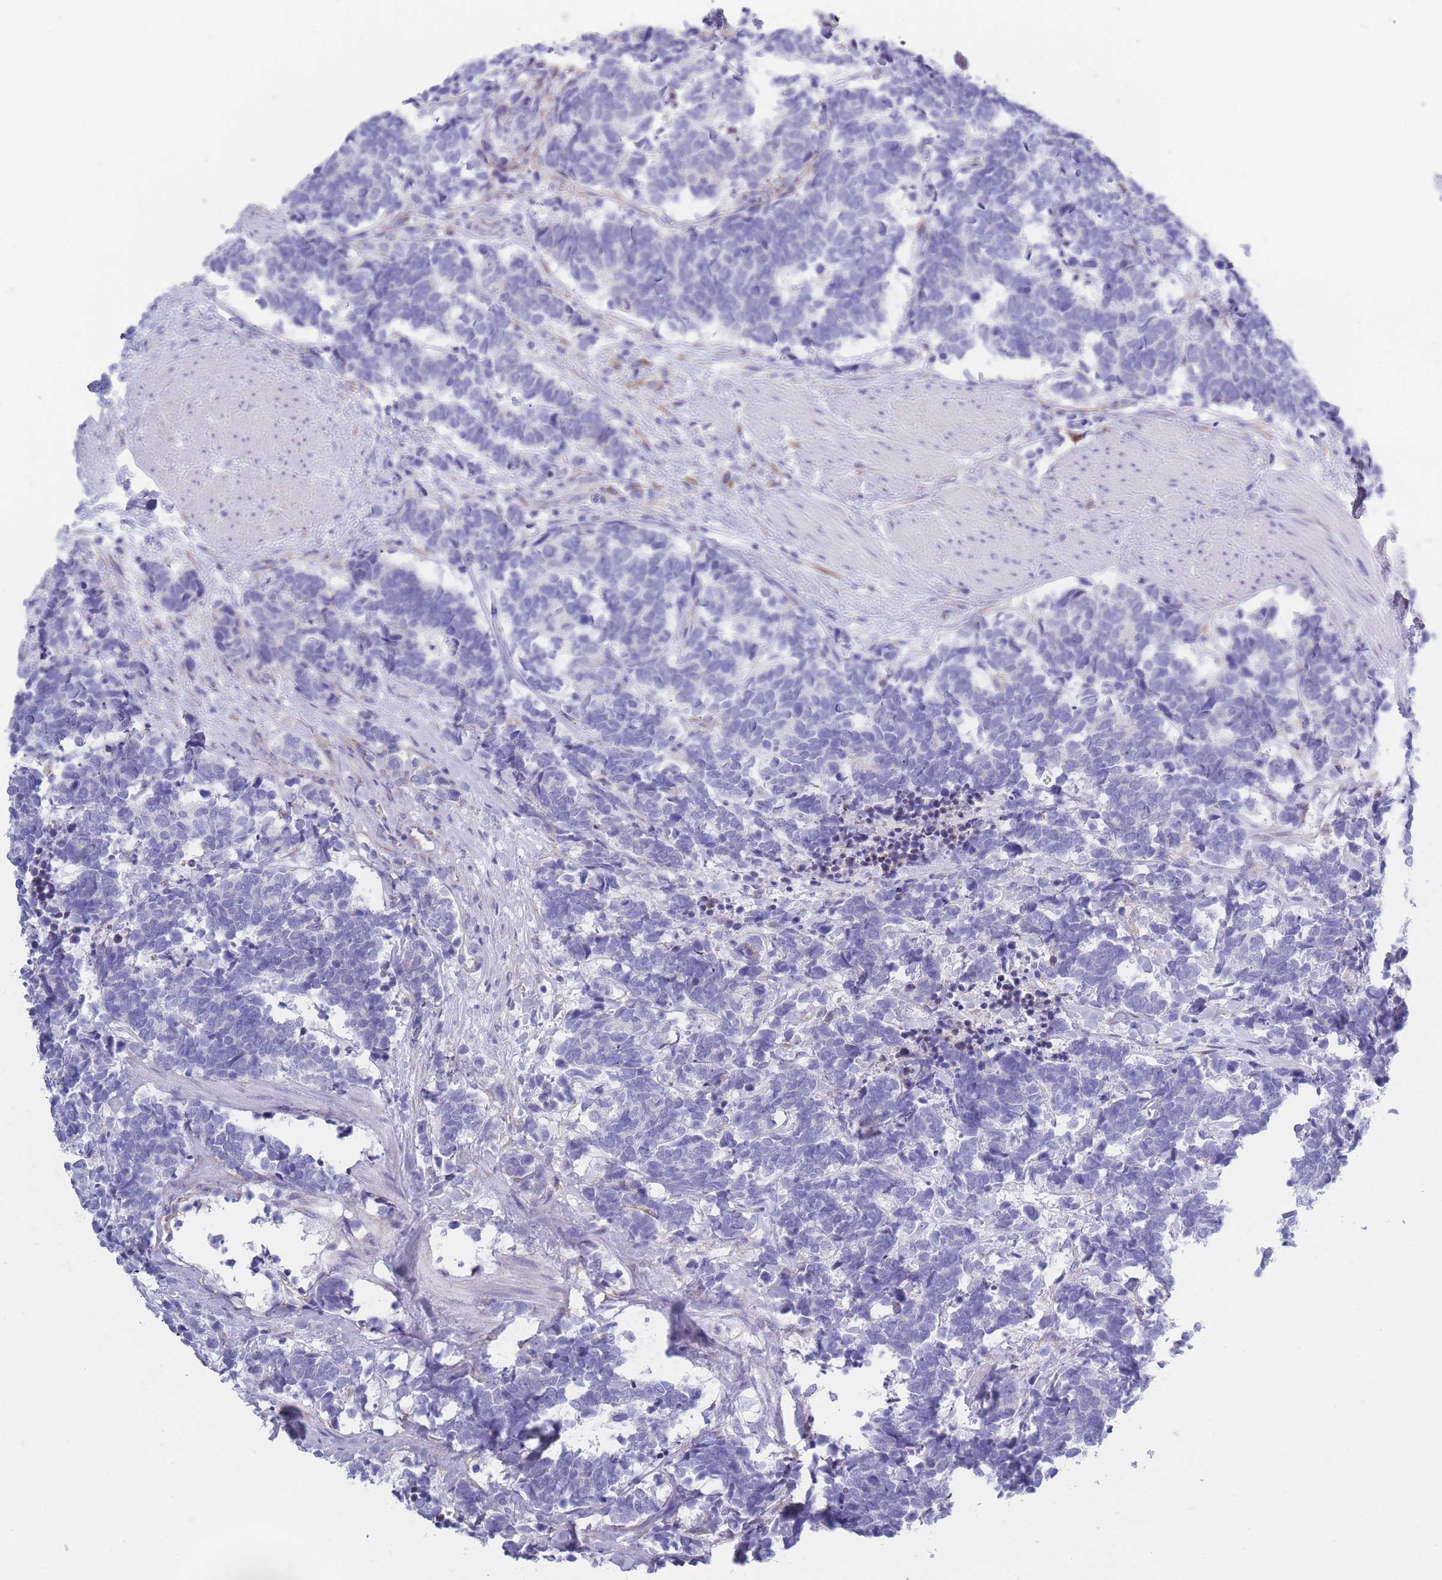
{"staining": {"intensity": "negative", "quantity": "none", "location": "none"}, "tissue": "carcinoid", "cell_type": "Tumor cells", "image_type": "cancer", "snomed": [{"axis": "morphology", "description": "Carcinoma, NOS"}, {"axis": "morphology", "description": "Carcinoid, malignant, NOS"}, {"axis": "topography", "description": "Prostate"}], "caption": "This is an IHC micrograph of carcinoid. There is no positivity in tumor cells.", "gene": "XKR8", "patient": {"sex": "male", "age": 57}}